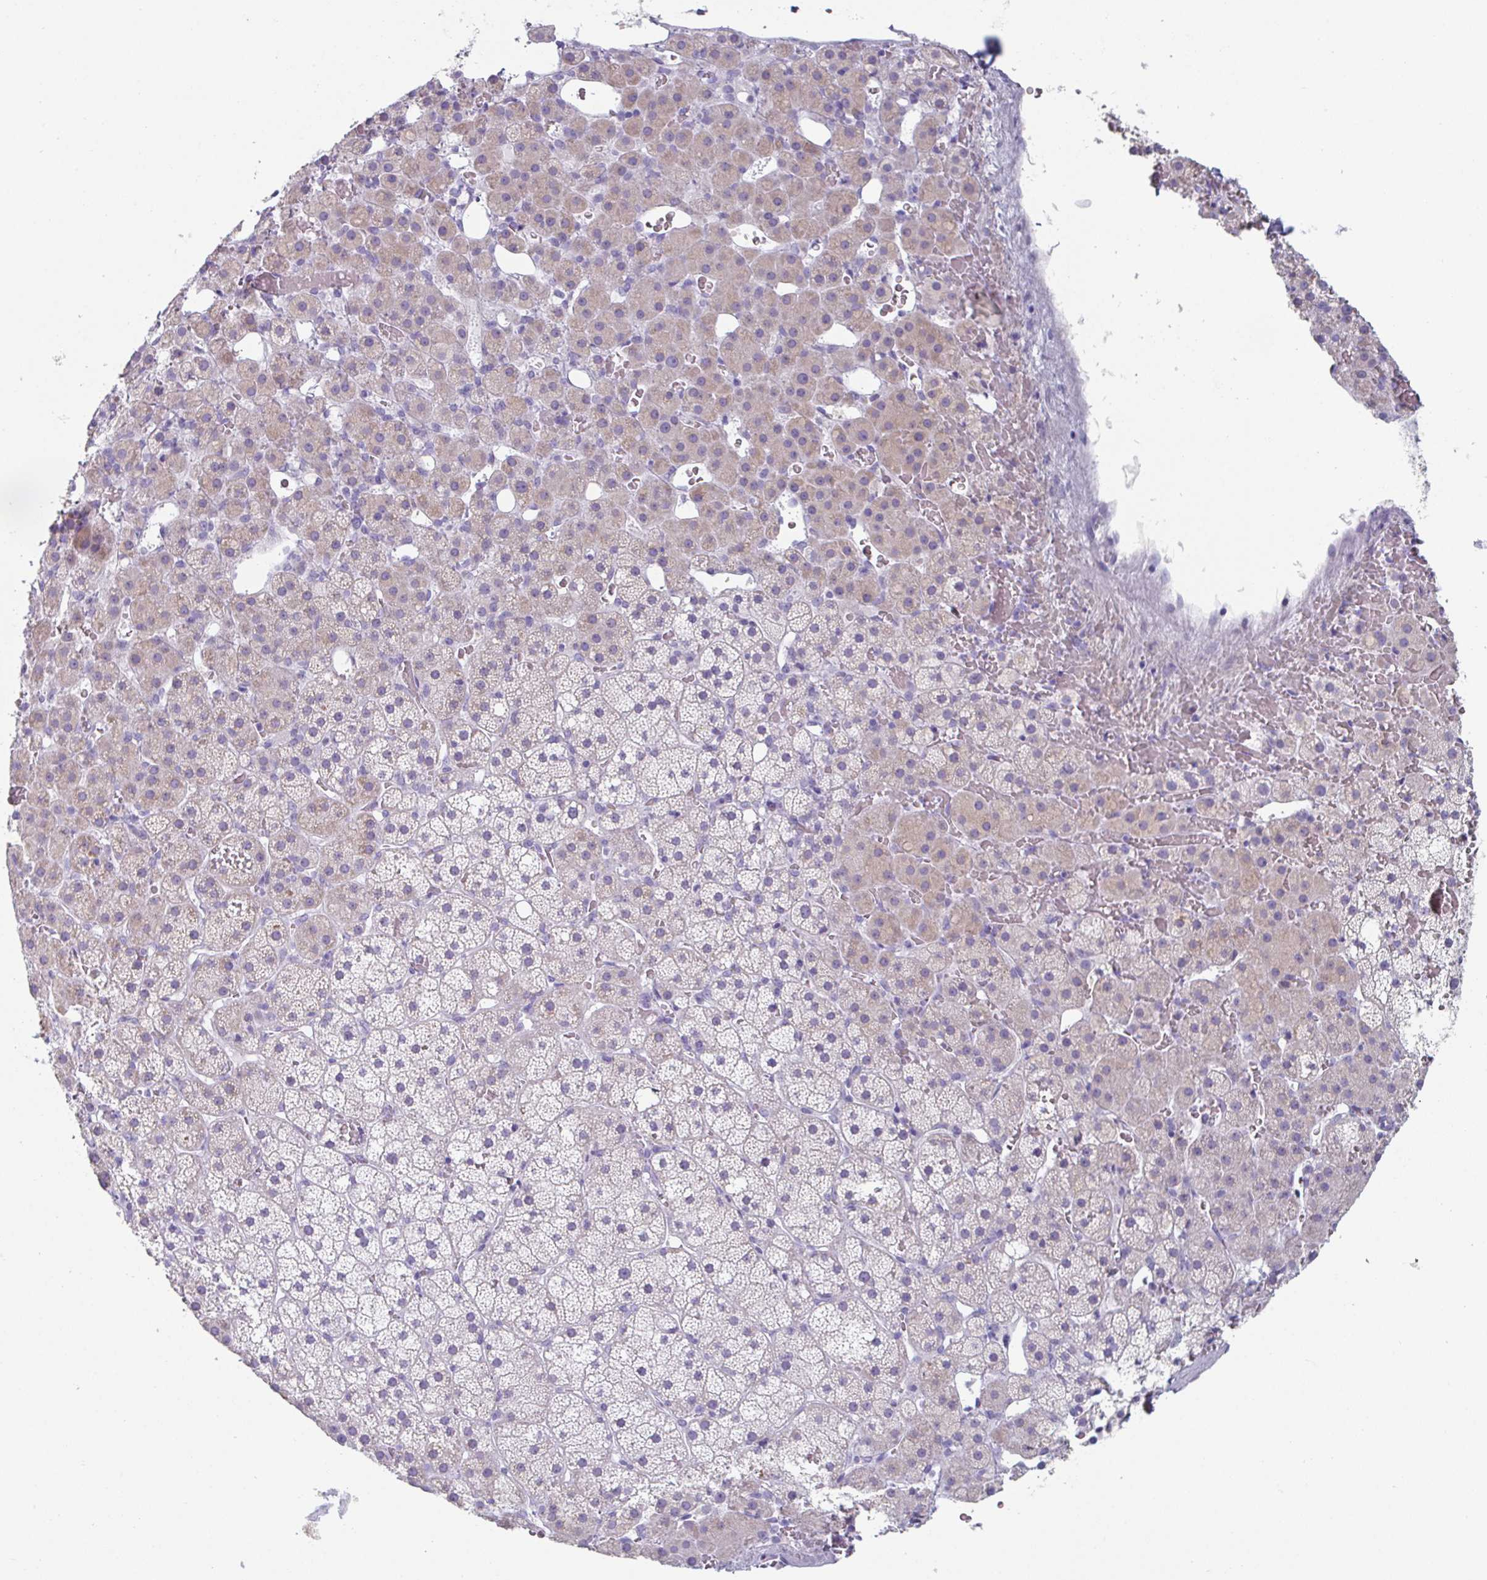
{"staining": {"intensity": "weak", "quantity": "<25%", "location": "cytoplasmic/membranous"}, "tissue": "adrenal gland", "cell_type": "Glandular cells", "image_type": "normal", "snomed": [{"axis": "morphology", "description": "Normal tissue, NOS"}, {"axis": "topography", "description": "Adrenal gland"}], "caption": "Immunohistochemical staining of unremarkable human adrenal gland demonstrates no significant staining in glandular cells. (IHC, brightfield microscopy, high magnification).", "gene": "CREG2", "patient": {"sex": "male", "age": 53}}